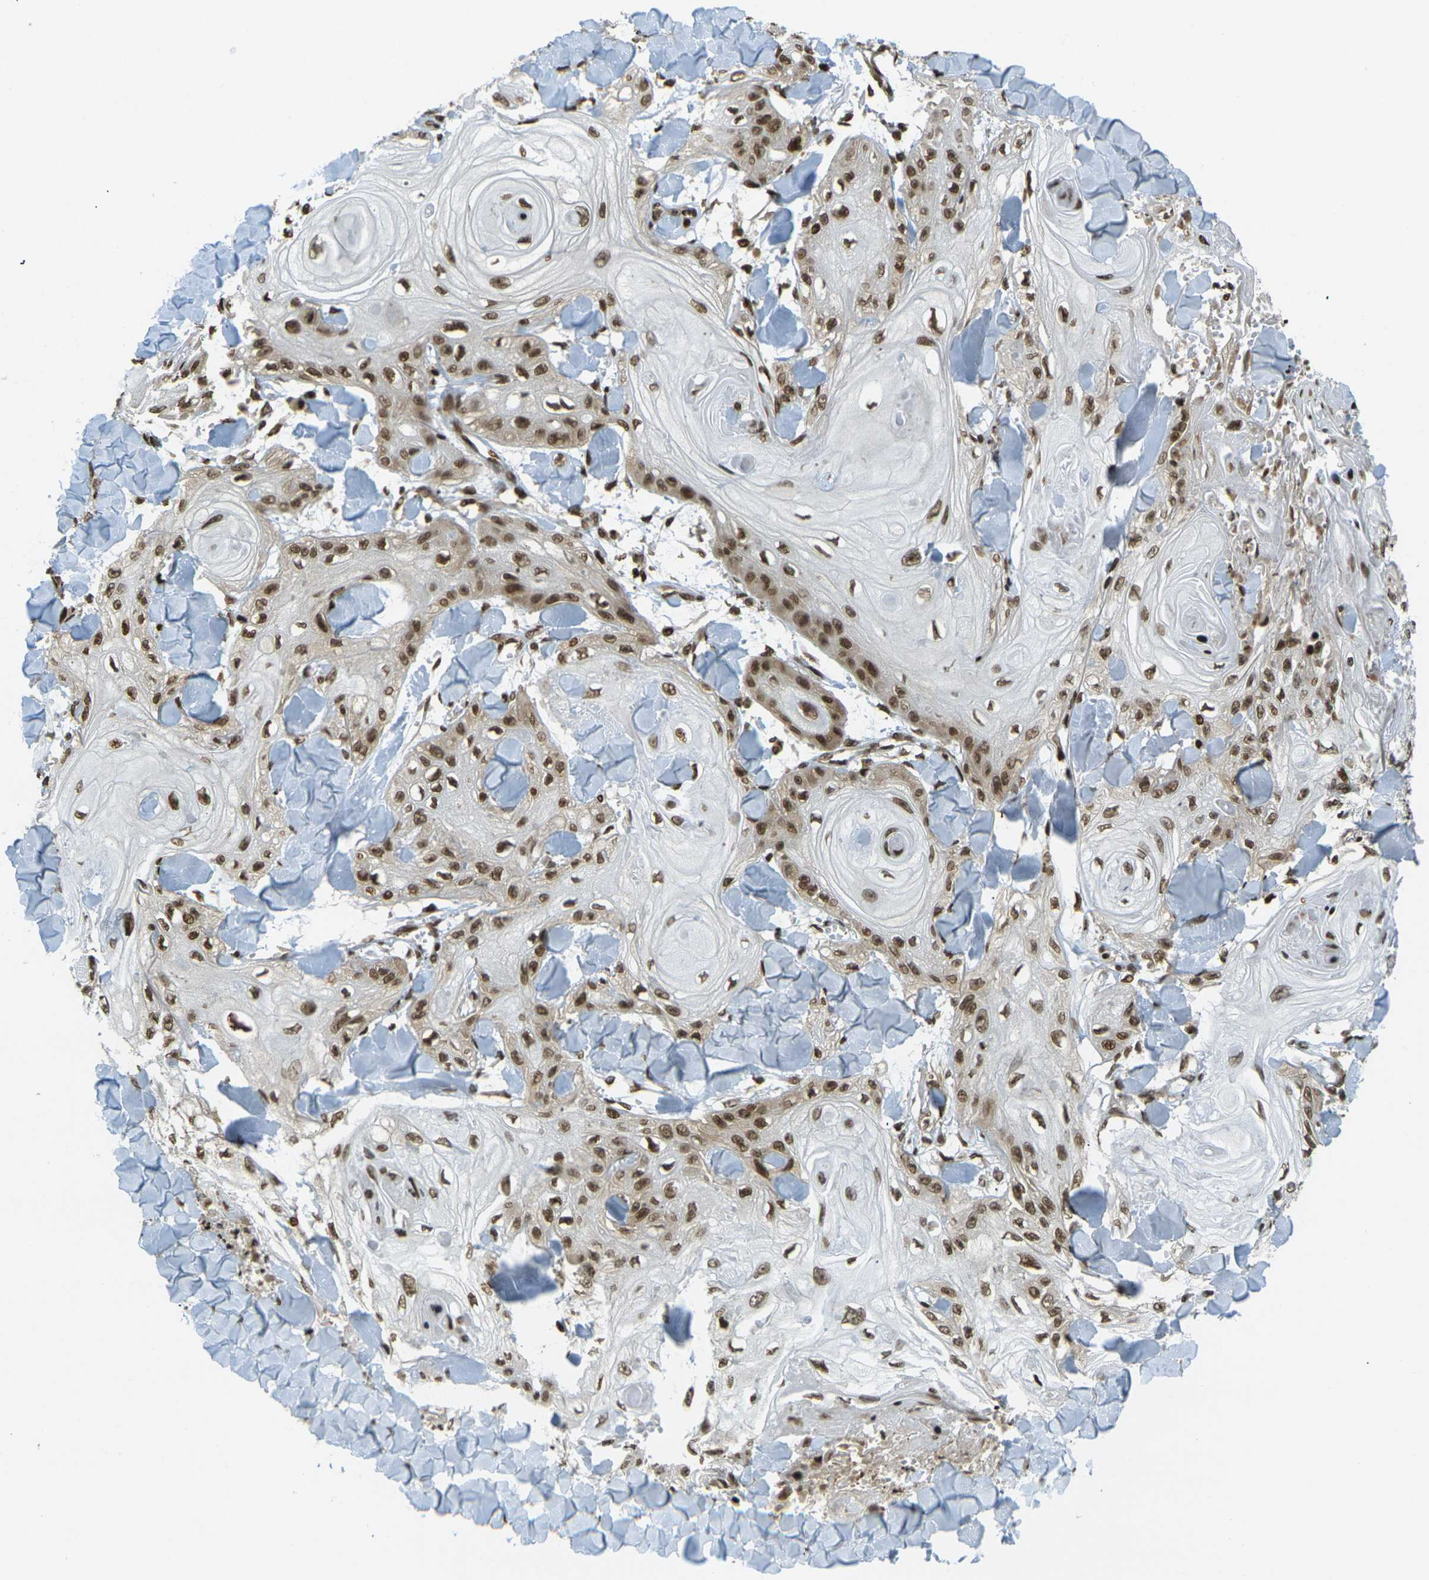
{"staining": {"intensity": "moderate", "quantity": ">75%", "location": "cytoplasmic/membranous,nuclear"}, "tissue": "skin cancer", "cell_type": "Tumor cells", "image_type": "cancer", "snomed": [{"axis": "morphology", "description": "Squamous cell carcinoma, NOS"}, {"axis": "topography", "description": "Skin"}], "caption": "A histopathology image of human squamous cell carcinoma (skin) stained for a protein shows moderate cytoplasmic/membranous and nuclear brown staining in tumor cells.", "gene": "RUVBL2", "patient": {"sex": "male", "age": 74}}